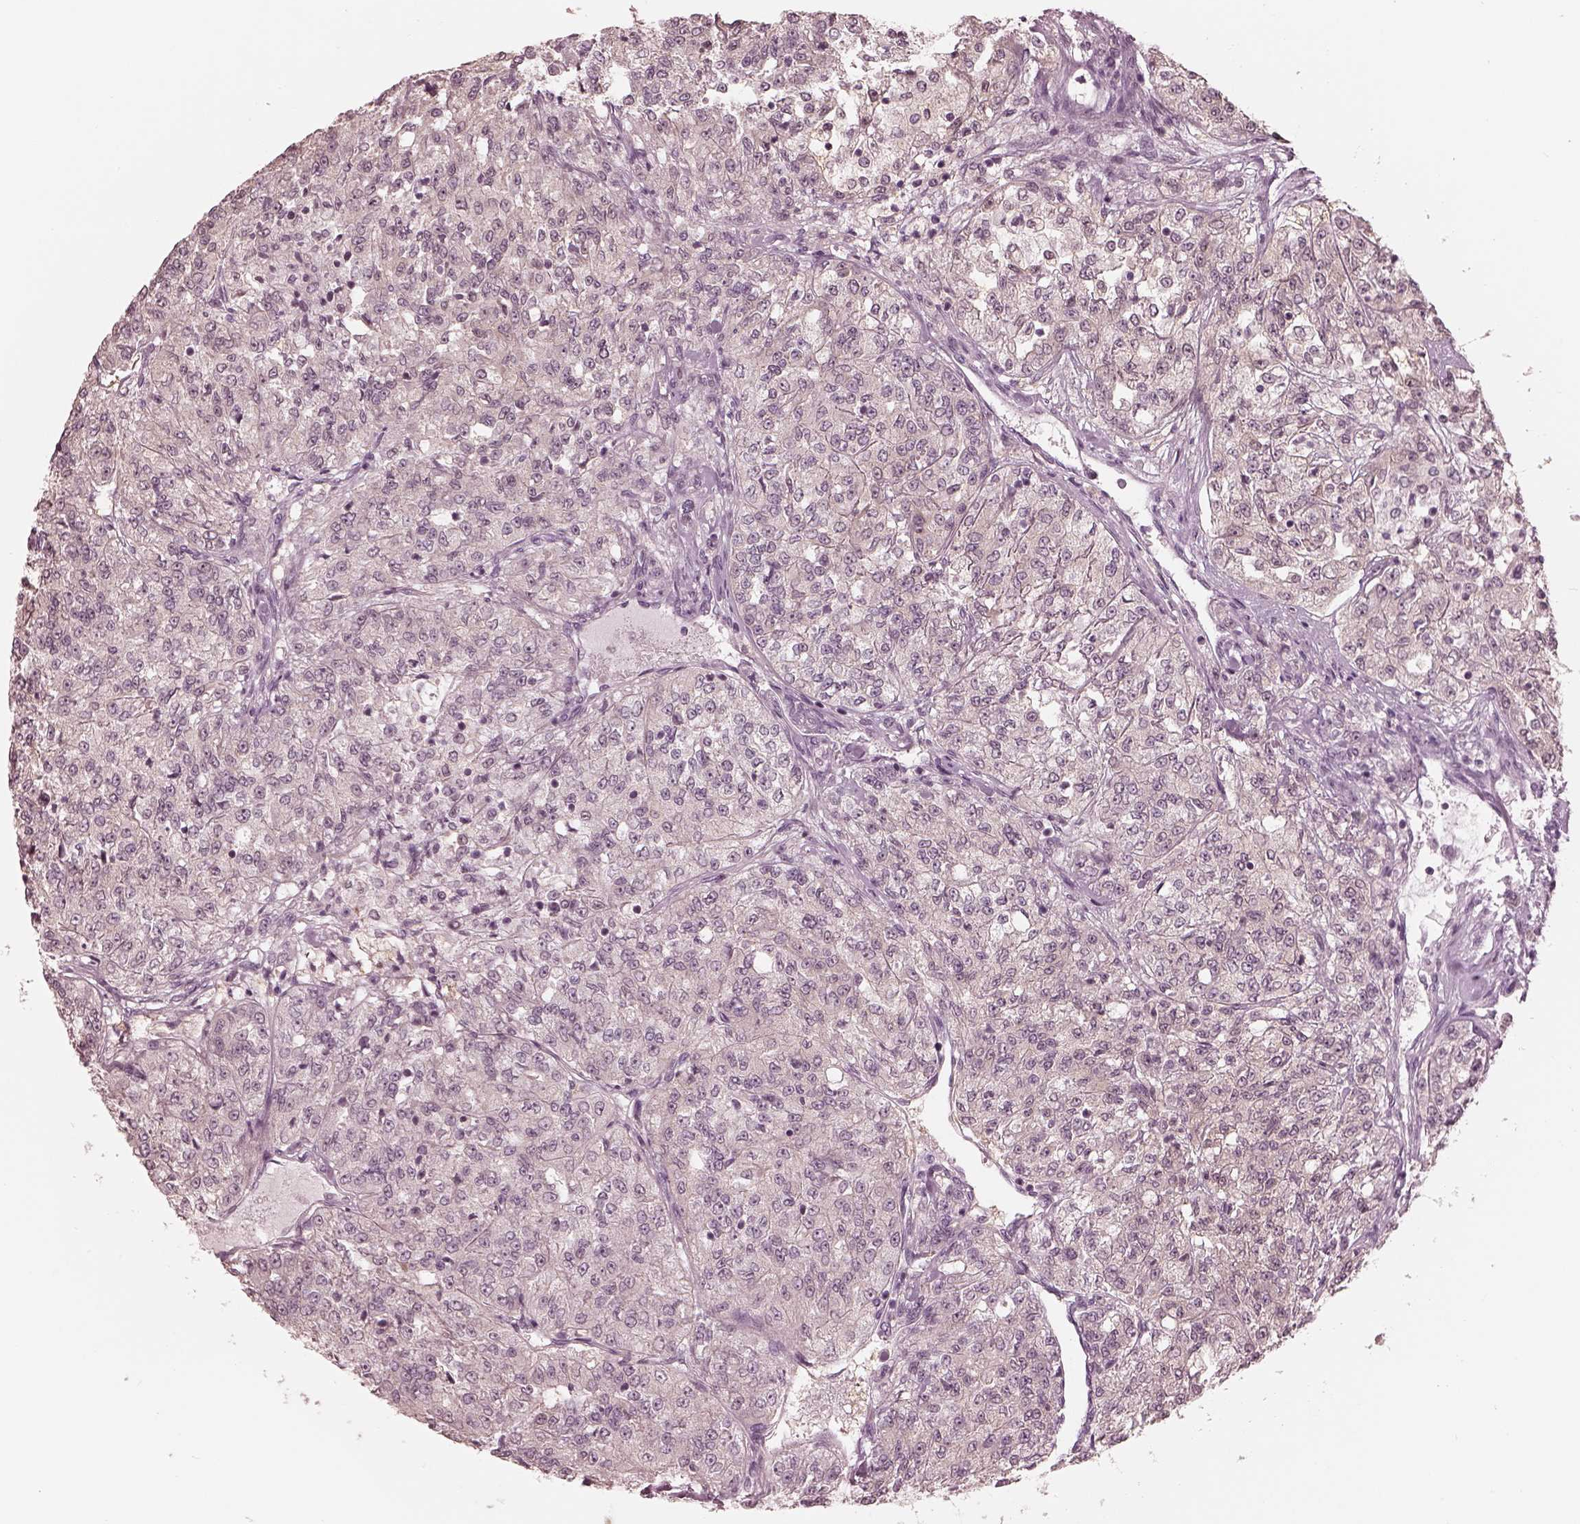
{"staining": {"intensity": "negative", "quantity": "none", "location": "none"}, "tissue": "renal cancer", "cell_type": "Tumor cells", "image_type": "cancer", "snomed": [{"axis": "morphology", "description": "Adenocarcinoma, NOS"}, {"axis": "topography", "description": "Kidney"}], "caption": "There is no significant expression in tumor cells of renal cancer.", "gene": "IQCG", "patient": {"sex": "female", "age": 63}}